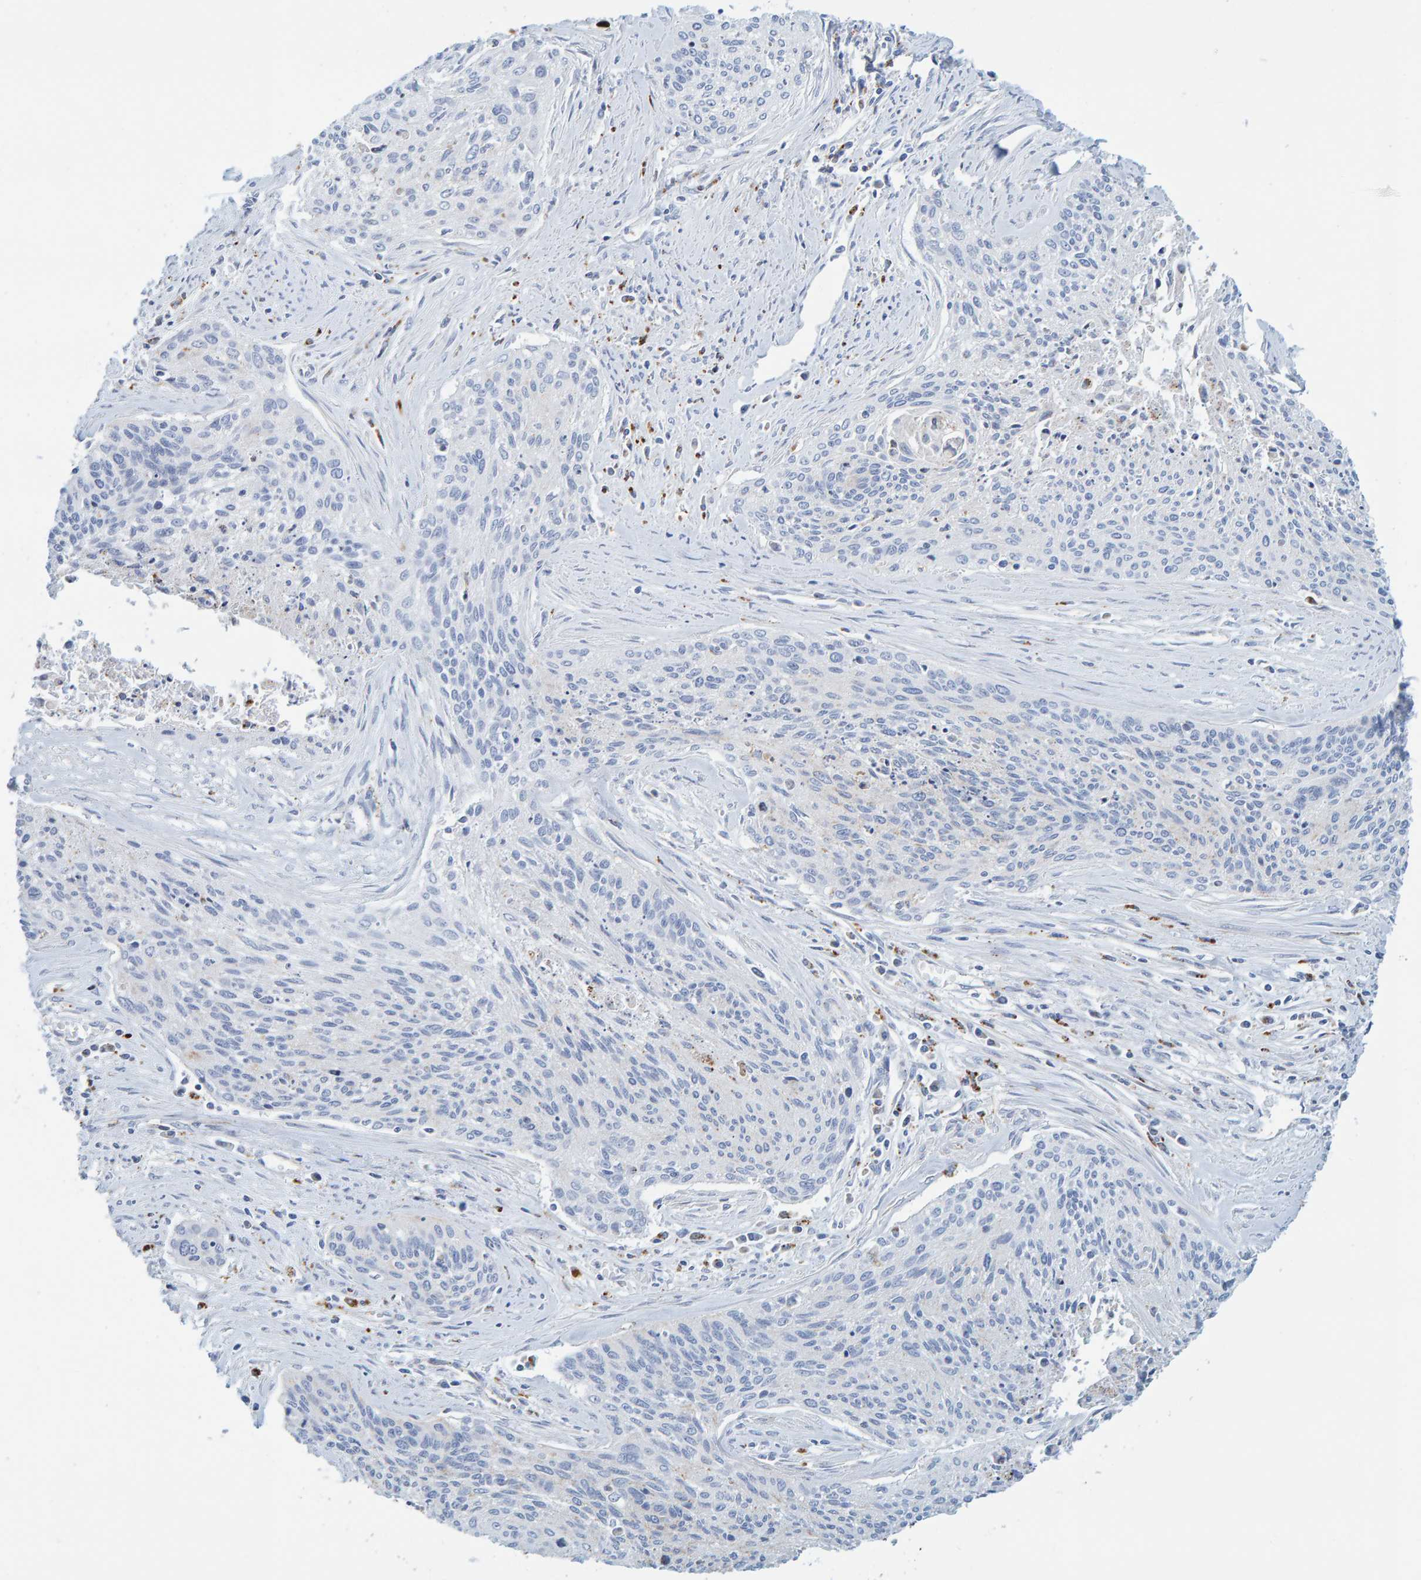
{"staining": {"intensity": "negative", "quantity": "none", "location": "none"}, "tissue": "cervical cancer", "cell_type": "Tumor cells", "image_type": "cancer", "snomed": [{"axis": "morphology", "description": "Squamous cell carcinoma, NOS"}, {"axis": "topography", "description": "Cervix"}], "caption": "The IHC photomicrograph has no significant staining in tumor cells of squamous cell carcinoma (cervical) tissue.", "gene": "BIN3", "patient": {"sex": "female", "age": 55}}